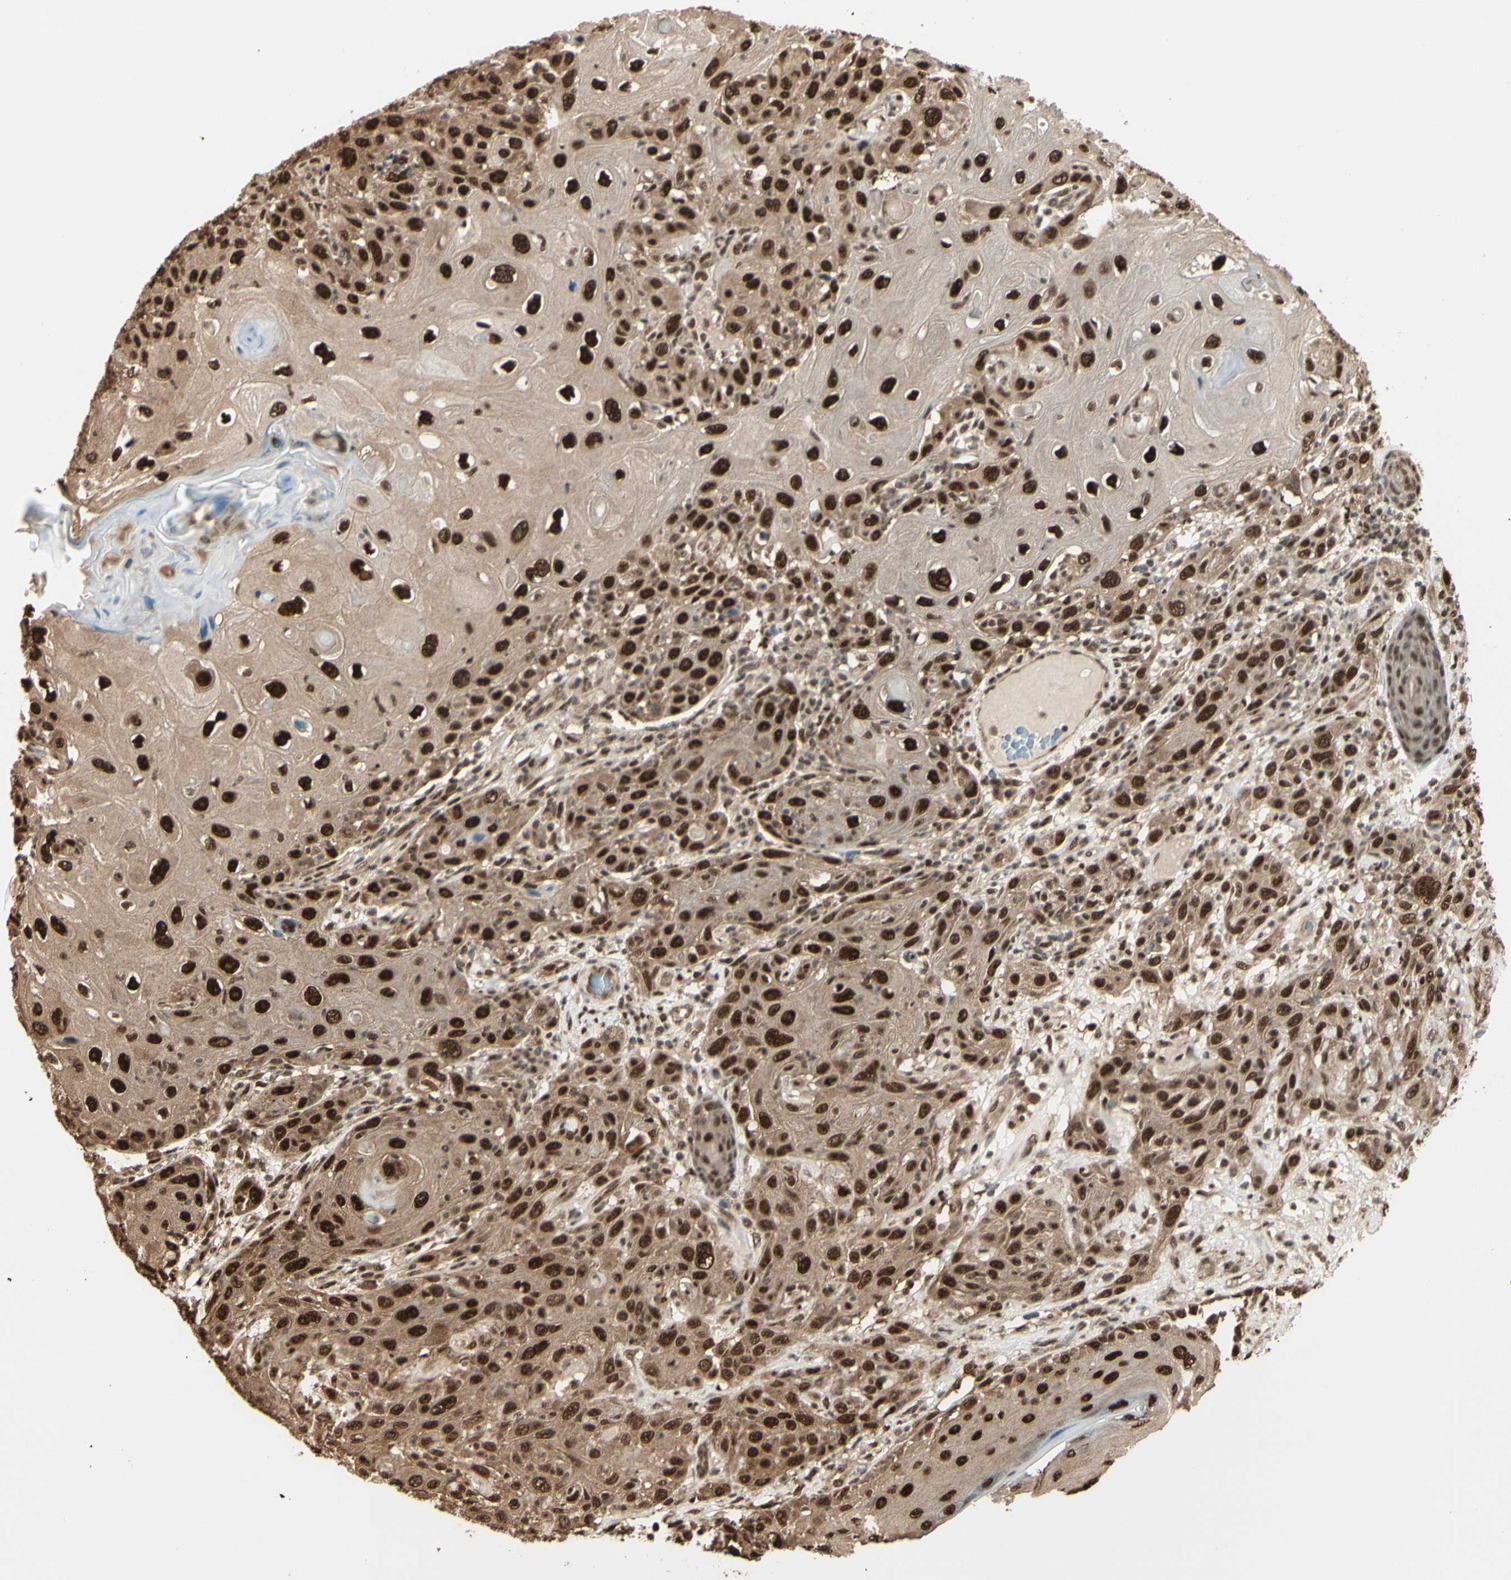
{"staining": {"intensity": "strong", "quantity": ">75%", "location": "cytoplasmic/membranous,nuclear"}, "tissue": "skin cancer", "cell_type": "Tumor cells", "image_type": "cancer", "snomed": [{"axis": "morphology", "description": "Squamous cell carcinoma, NOS"}, {"axis": "topography", "description": "Skin"}], "caption": "IHC of human skin cancer (squamous cell carcinoma) shows high levels of strong cytoplasmic/membranous and nuclear staining in approximately >75% of tumor cells. (DAB (3,3'-diaminobenzidine) = brown stain, brightfield microscopy at high magnification).", "gene": "HSF1", "patient": {"sex": "female", "age": 88}}